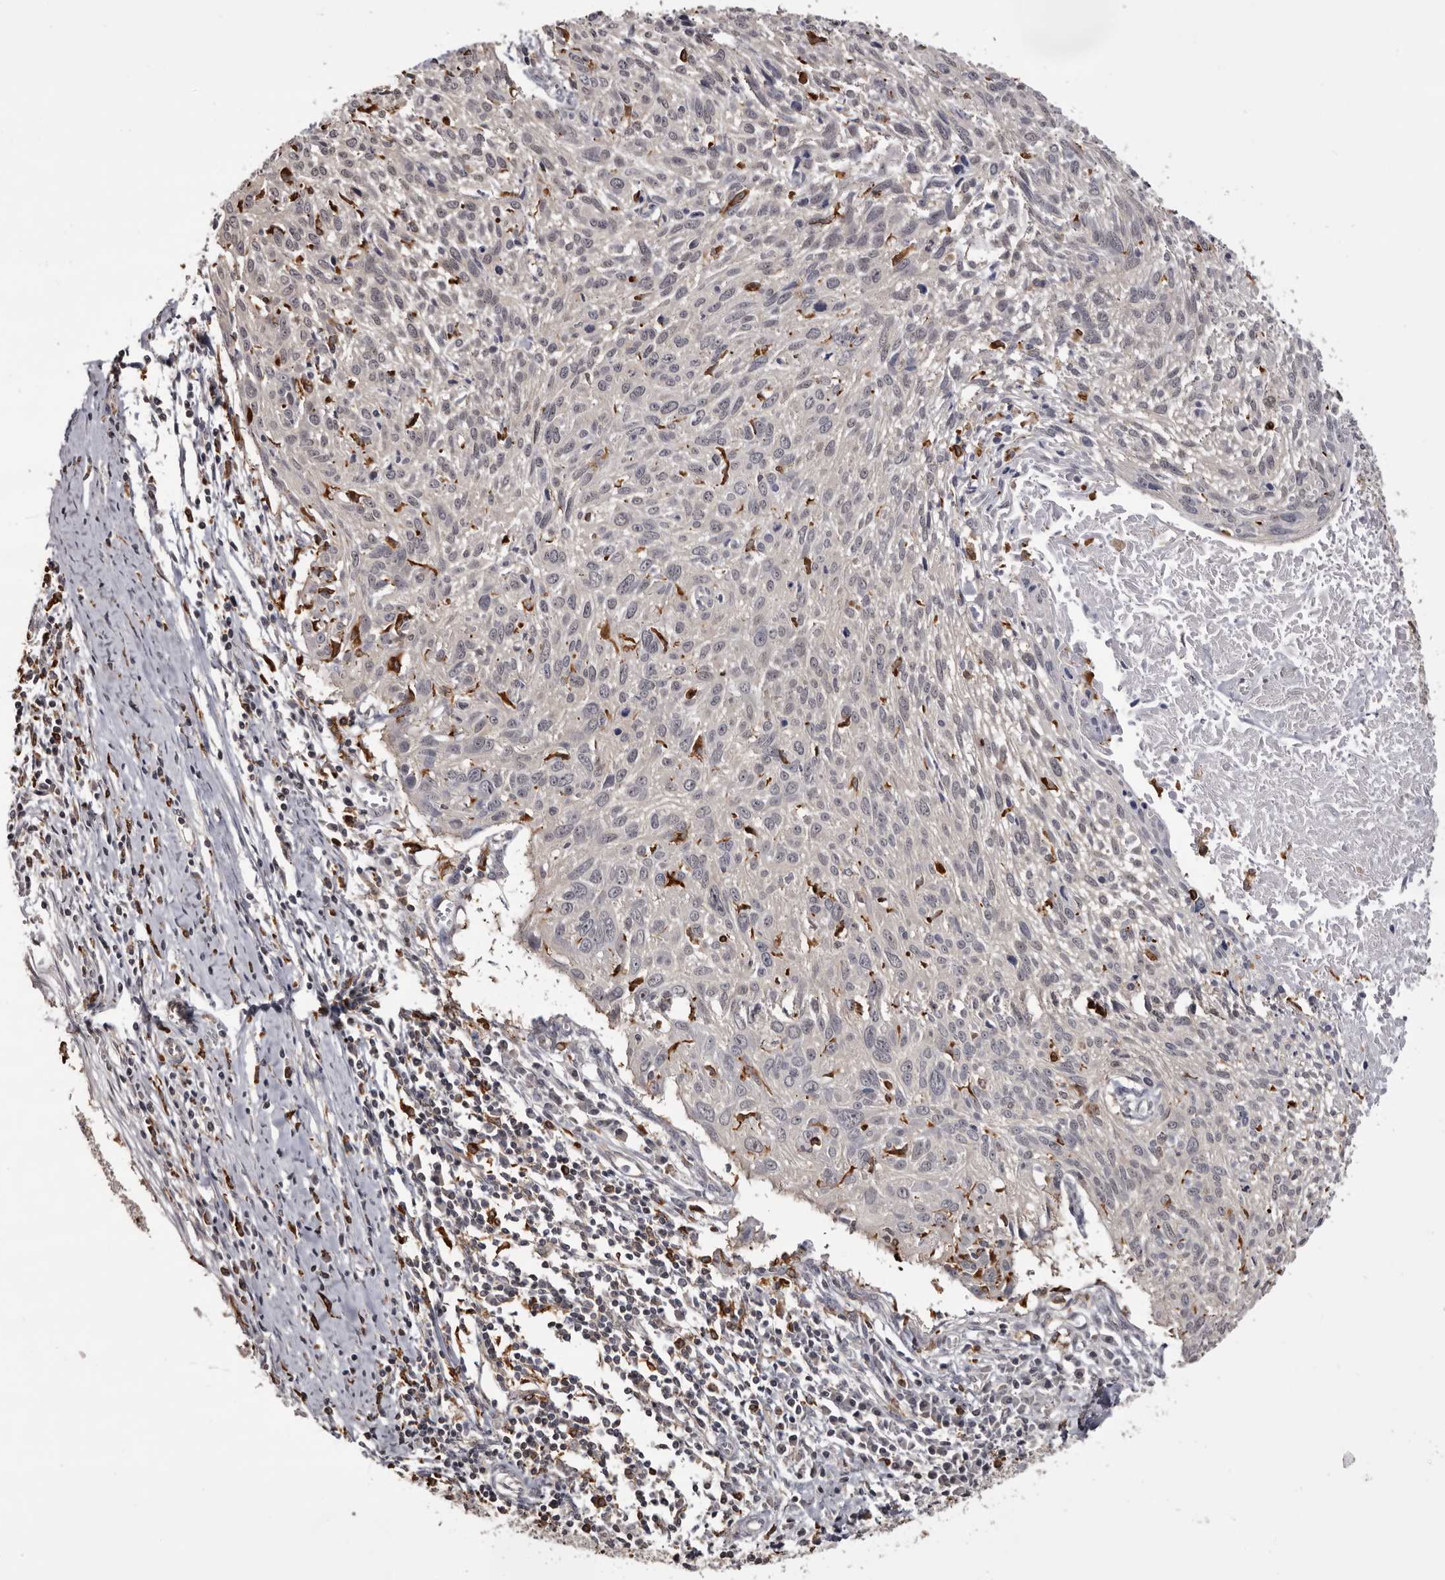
{"staining": {"intensity": "negative", "quantity": "none", "location": "none"}, "tissue": "cervical cancer", "cell_type": "Tumor cells", "image_type": "cancer", "snomed": [{"axis": "morphology", "description": "Squamous cell carcinoma, NOS"}, {"axis": "topography", "description": "Cervix"}], "caption": "Immunohistochemistry micrograph of human cervical cancer stained for a protein (brown), which exhibits no expression in tumor cells. Brightfield microscopy of IHC stained with DAB (3,3'-diaminobenzidine) (brown) and hematoxylin (blue), captured at high magnification.", "gene": "TNNI1", "patient": {"sex": "female", "age": 51}}